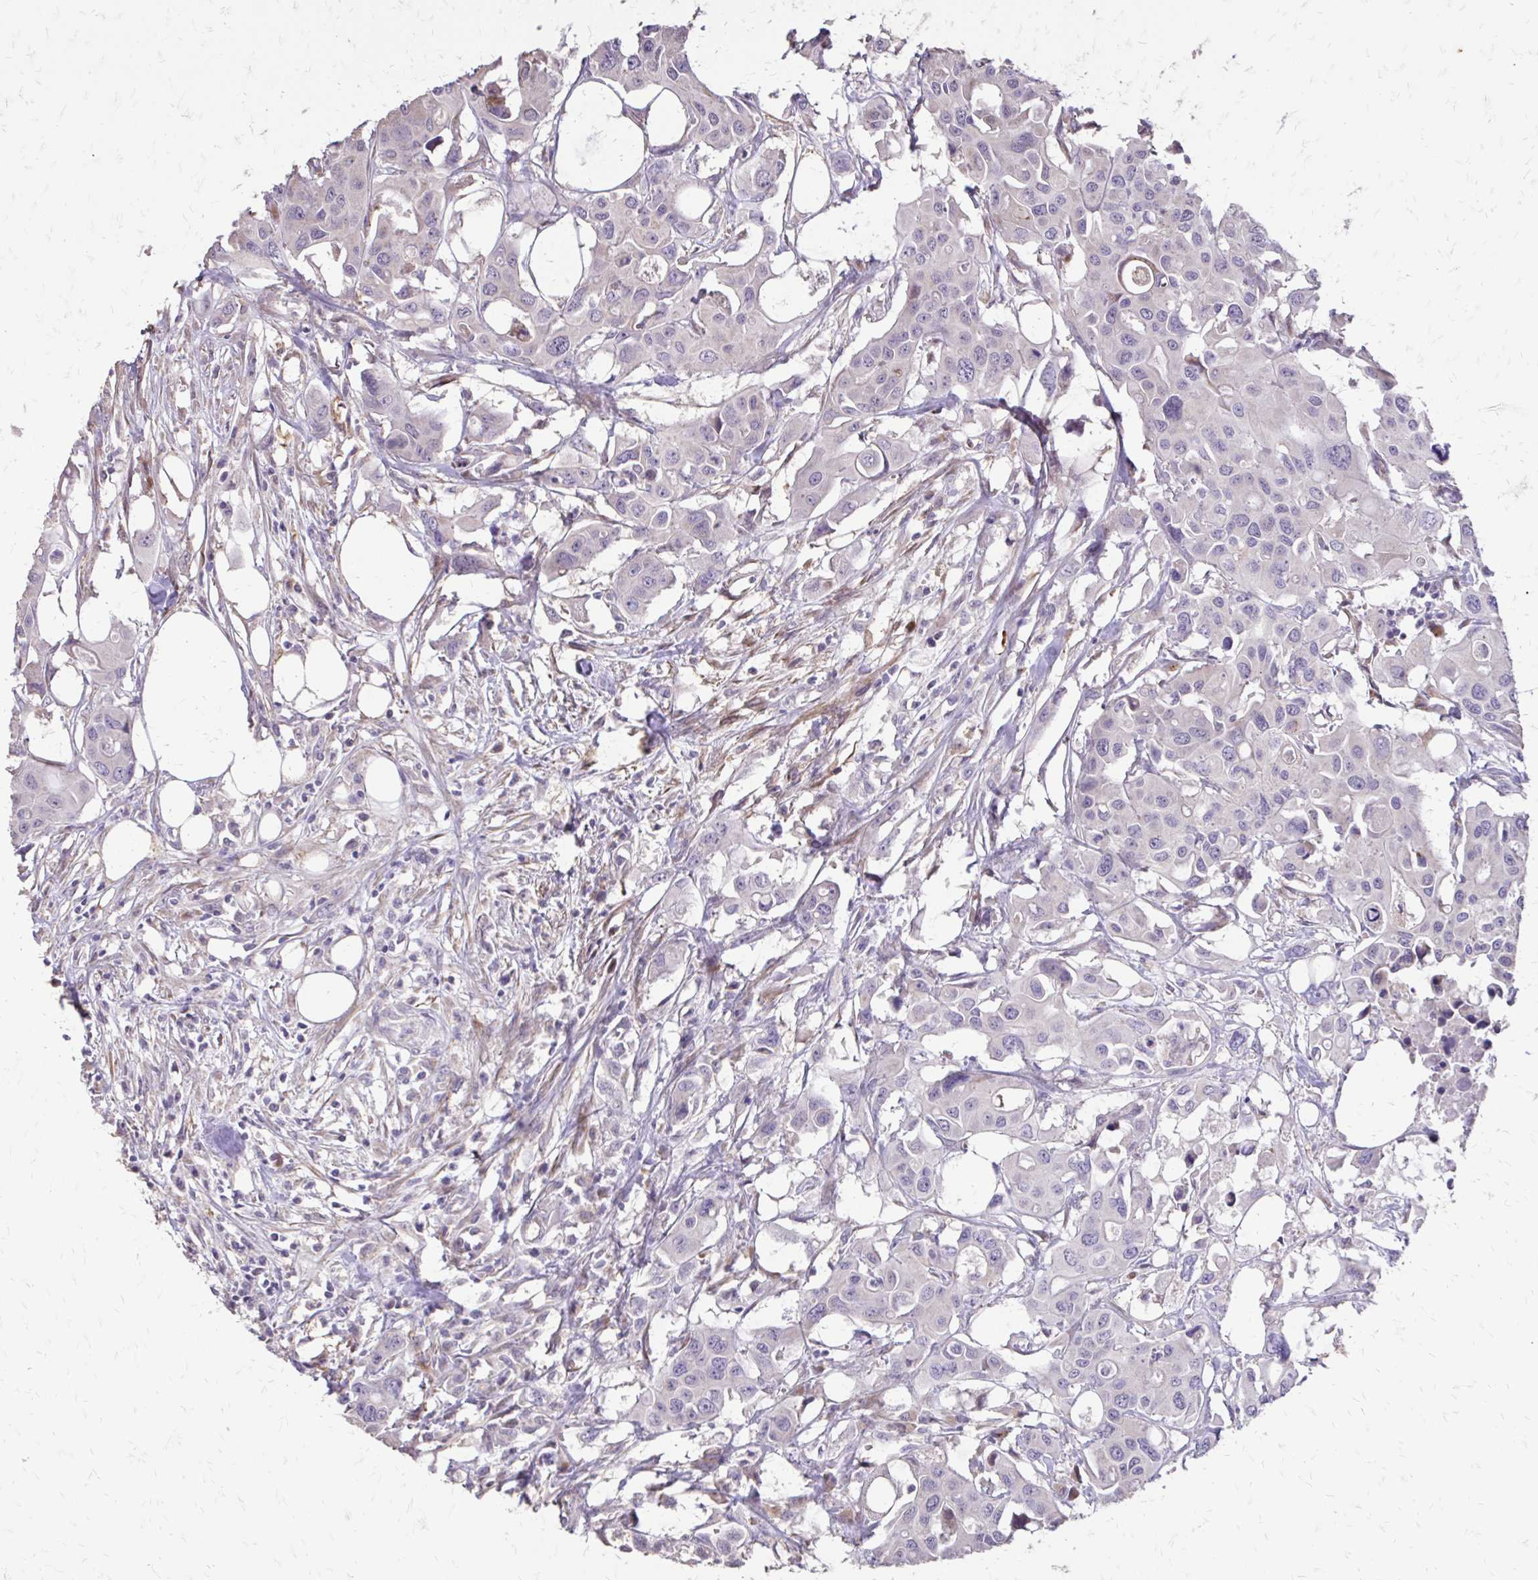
{"staining": {"intensity": "negative", "quantity": "none", "location": "none"}, "tissue": "colorectal cancer", "cell_type": "Tumor cells", "image_type": "cancer", "snomed": [{"axis": "morphology", "description": "Adenocarcinoma, NOS"}, {"axis": "topography", "description": "Colon"}], "caption": "A photomicrograph of human adenocarcinoma (colorectal) is negative for staining in tumor cells. Nuclei are stained in blue.", "gene": "MYORG", "patient": {"sex": "male", "age": 77}}